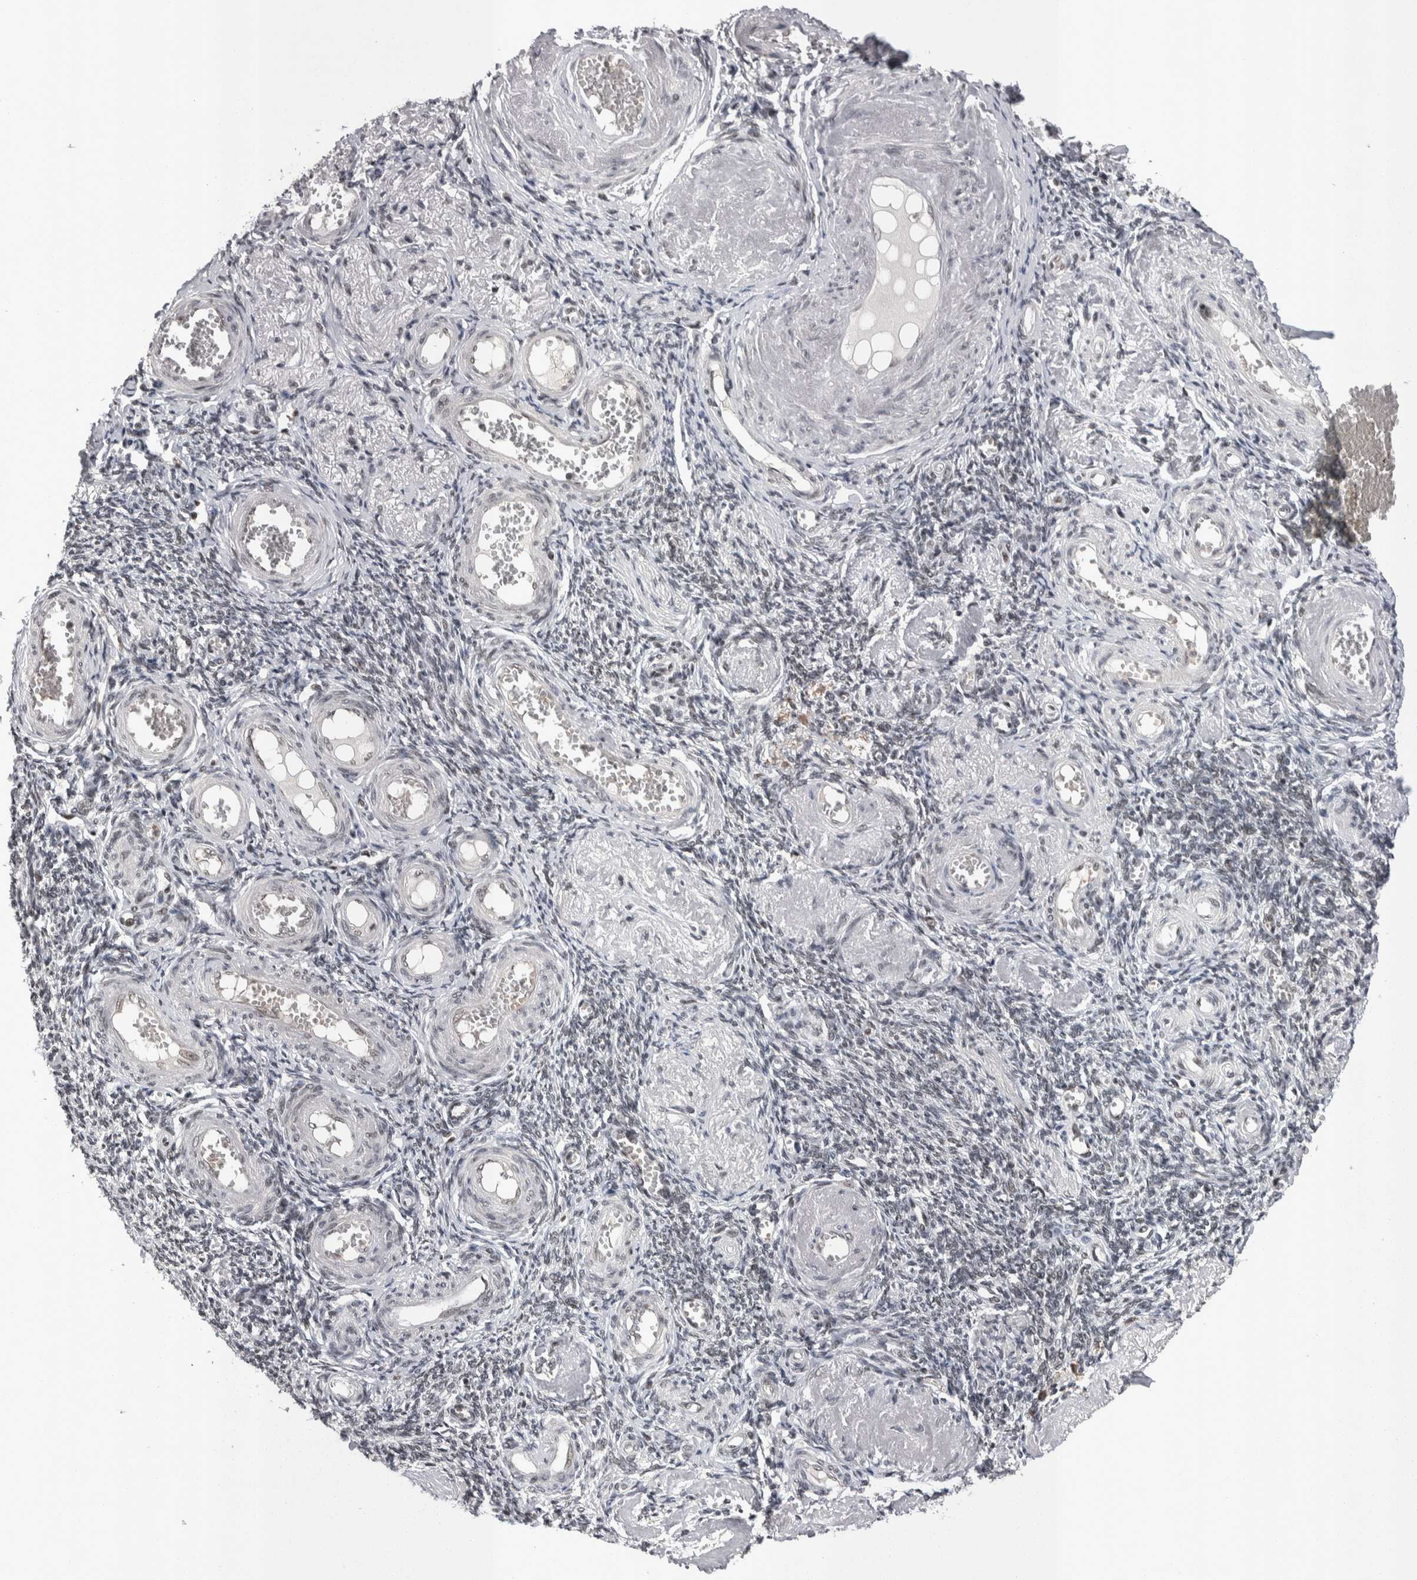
{"staining": {"intensity": "moderate", "quantity": ">75%", "location": "nuclear"}, "tissue": "adipose tissue", "cell_type": "Adipocytes", "image_type": "normal", "snomed": [{"axis": "morphology", "description": "Normal tissue, NOS"}, {"axis": "topography", "description": "Vascular tissue"}, {"axis": "topography", "description": "Fallopian tube"}, {"axis": "topography", "description": "Ovary"}], "caption": "Immunohistochemical staining of benign adipose tissue demonstrates moderate nuclear protein staining in about >75% of adipocytes. The staining is performed using DAB (3,3'-diaminobenzidine) brown chromogen to label protein expression. The nuclei are counter-stained blue using hematoxylin.", "gene": "DMTF1", "patient": {"sex": "female", "age": 67}}